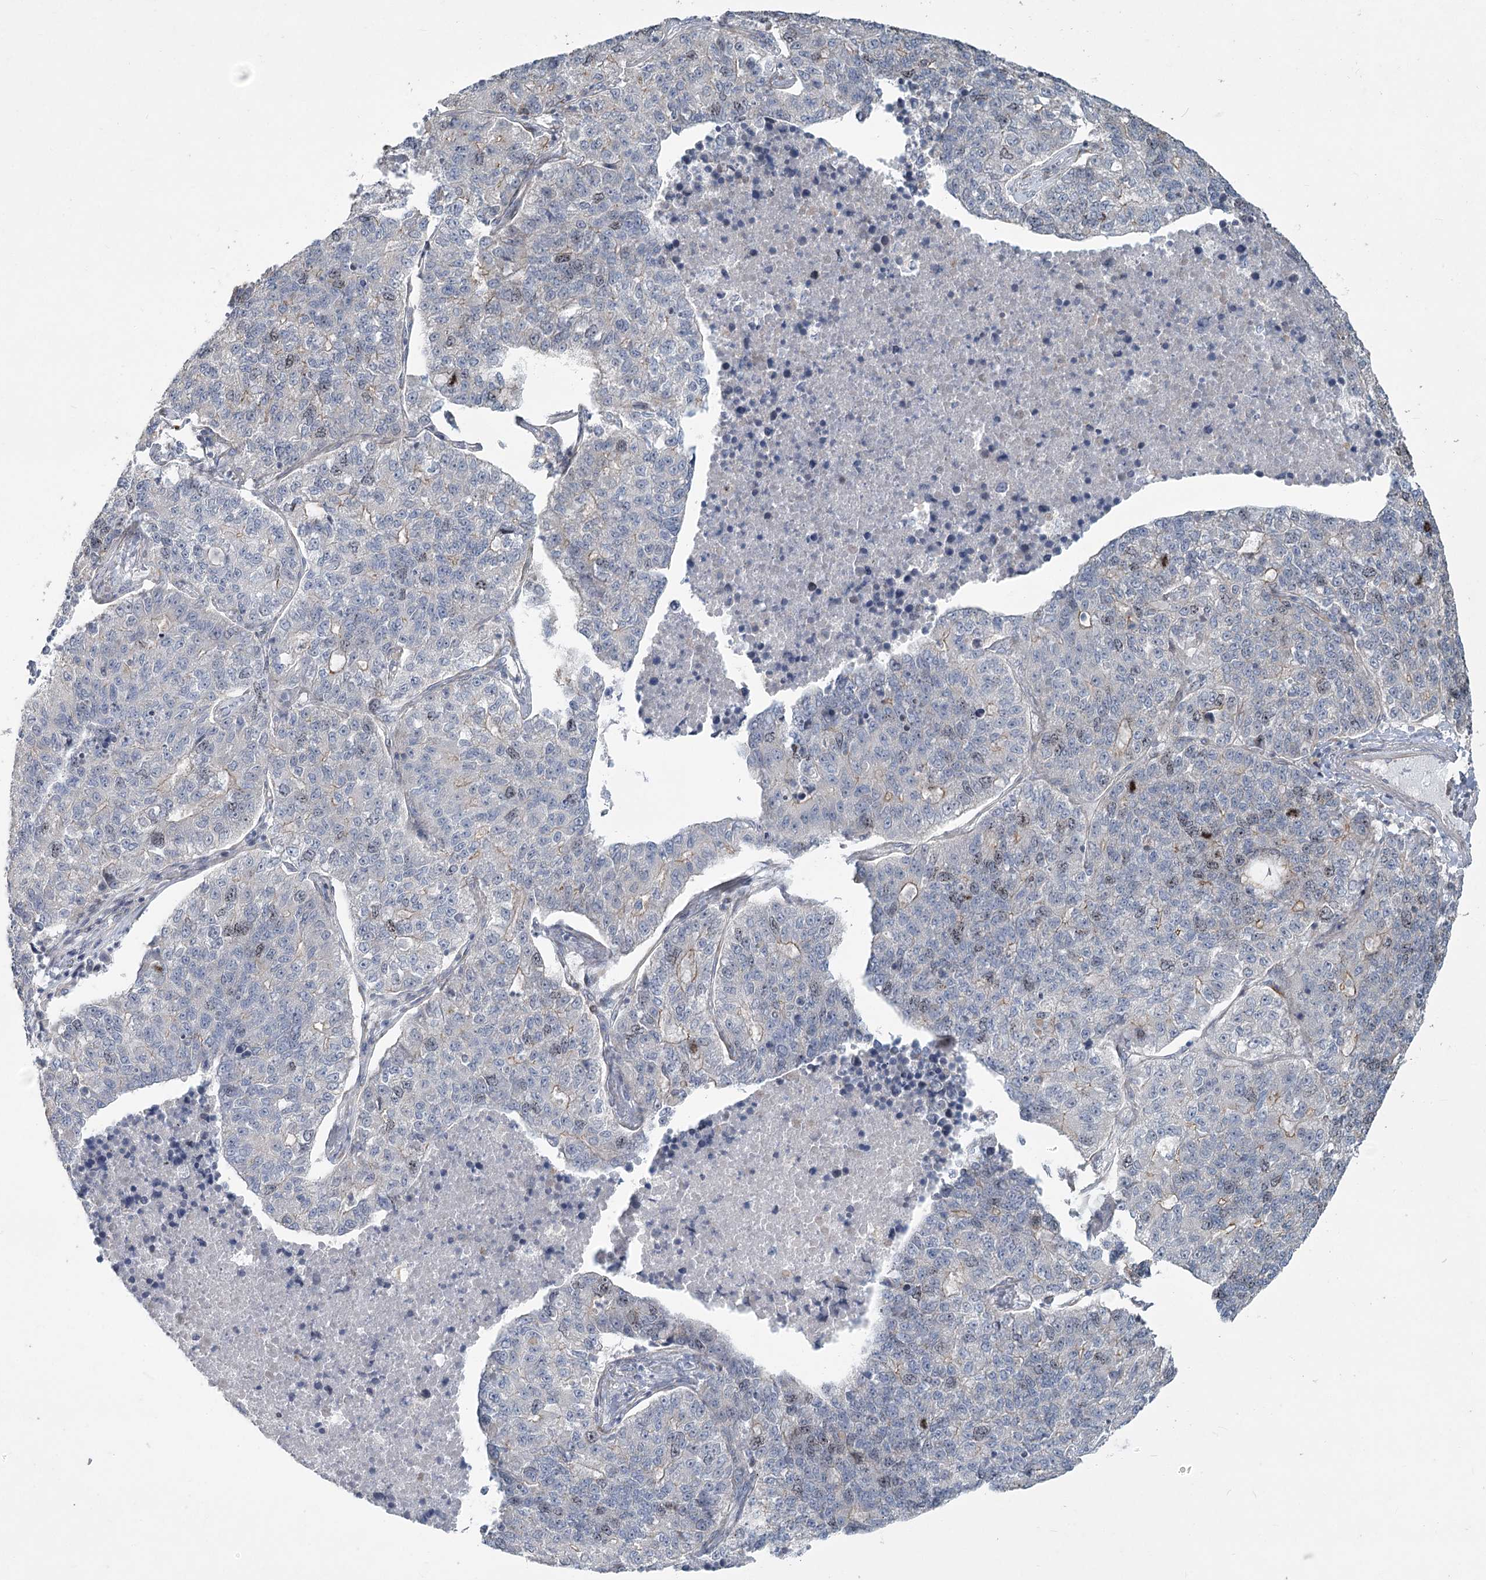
{"staining": {"intensity": "negative", "quantity": "none", "location": "none"}, "tissue": "lung cancer", "cell_type": "Tumor cells", "image_type": "cancer", "snomed": [{"axis": "morphology", "description": "Adenocarcinoma, NOS"}, {"axis": "topography", "description": "Lung"}], "caption": "This is an IHC photomicrograph of adenocarcinoma (lung). There is no positivity in tumor cells.", "gene": "ABITRAM", "patient": {"sex": "male", "age": 49}}